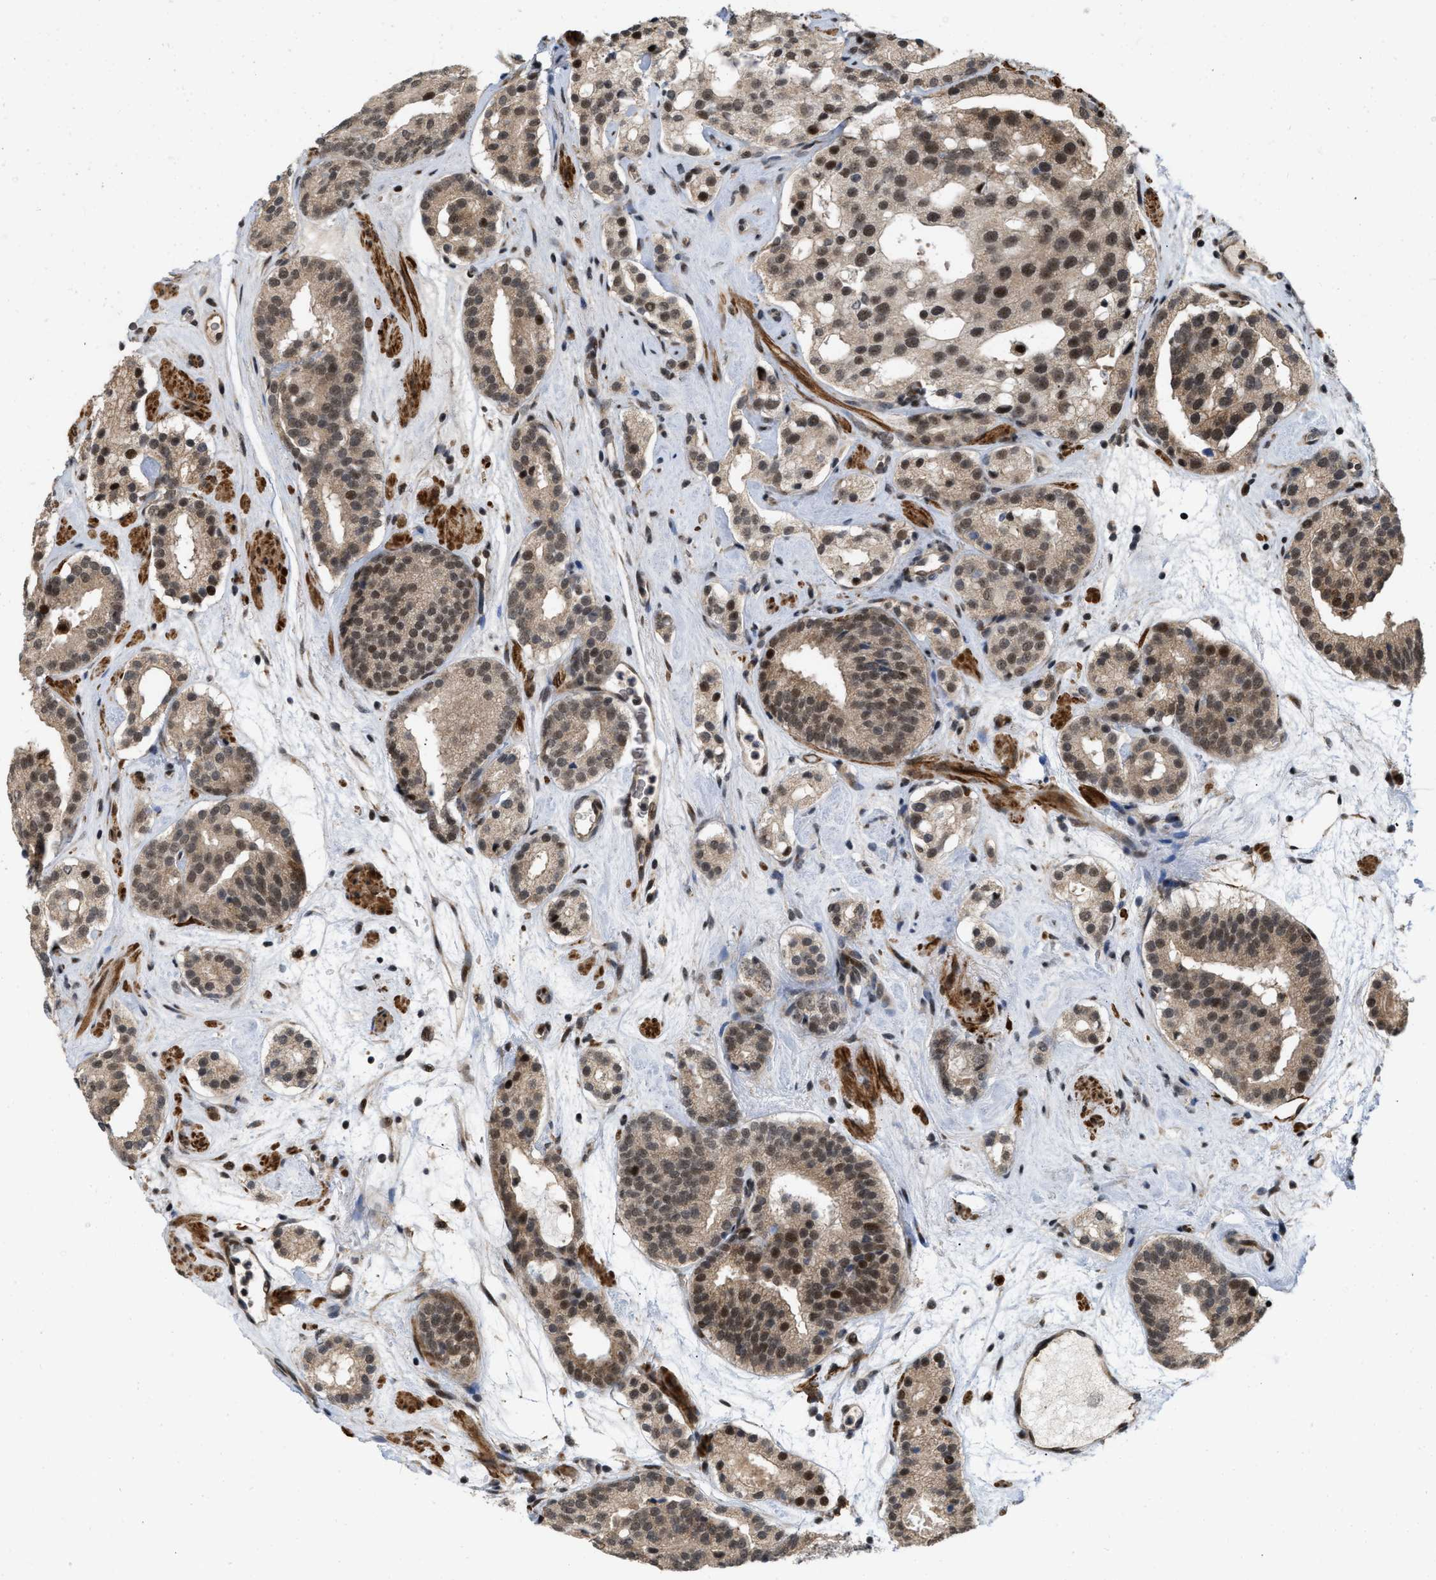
{"staining": {"intensity": "moderate", "quantity": ">75%", "location": "nuclear"}, "tissue": "prostate cancer", "cell_type": "Tumor cells", "image_type": "cancer", "snomed": [{"axis": "morphology", "description": "Adenocarcinoma, Low grade"}, {"axis": "topography", "description": "Prostate"}], "caption": "Immunohistochemistry (IHC) histopathology image of neoplastic tissue: prostate cancer stained using immunohistochemistry displays medium levels of moderate protein expression localized specifically in the nuclear of tumor cells, appearing as a nuclear brown color.", "gene": "ANKRD11", "patient": {"sex": "male", "age": 69}}